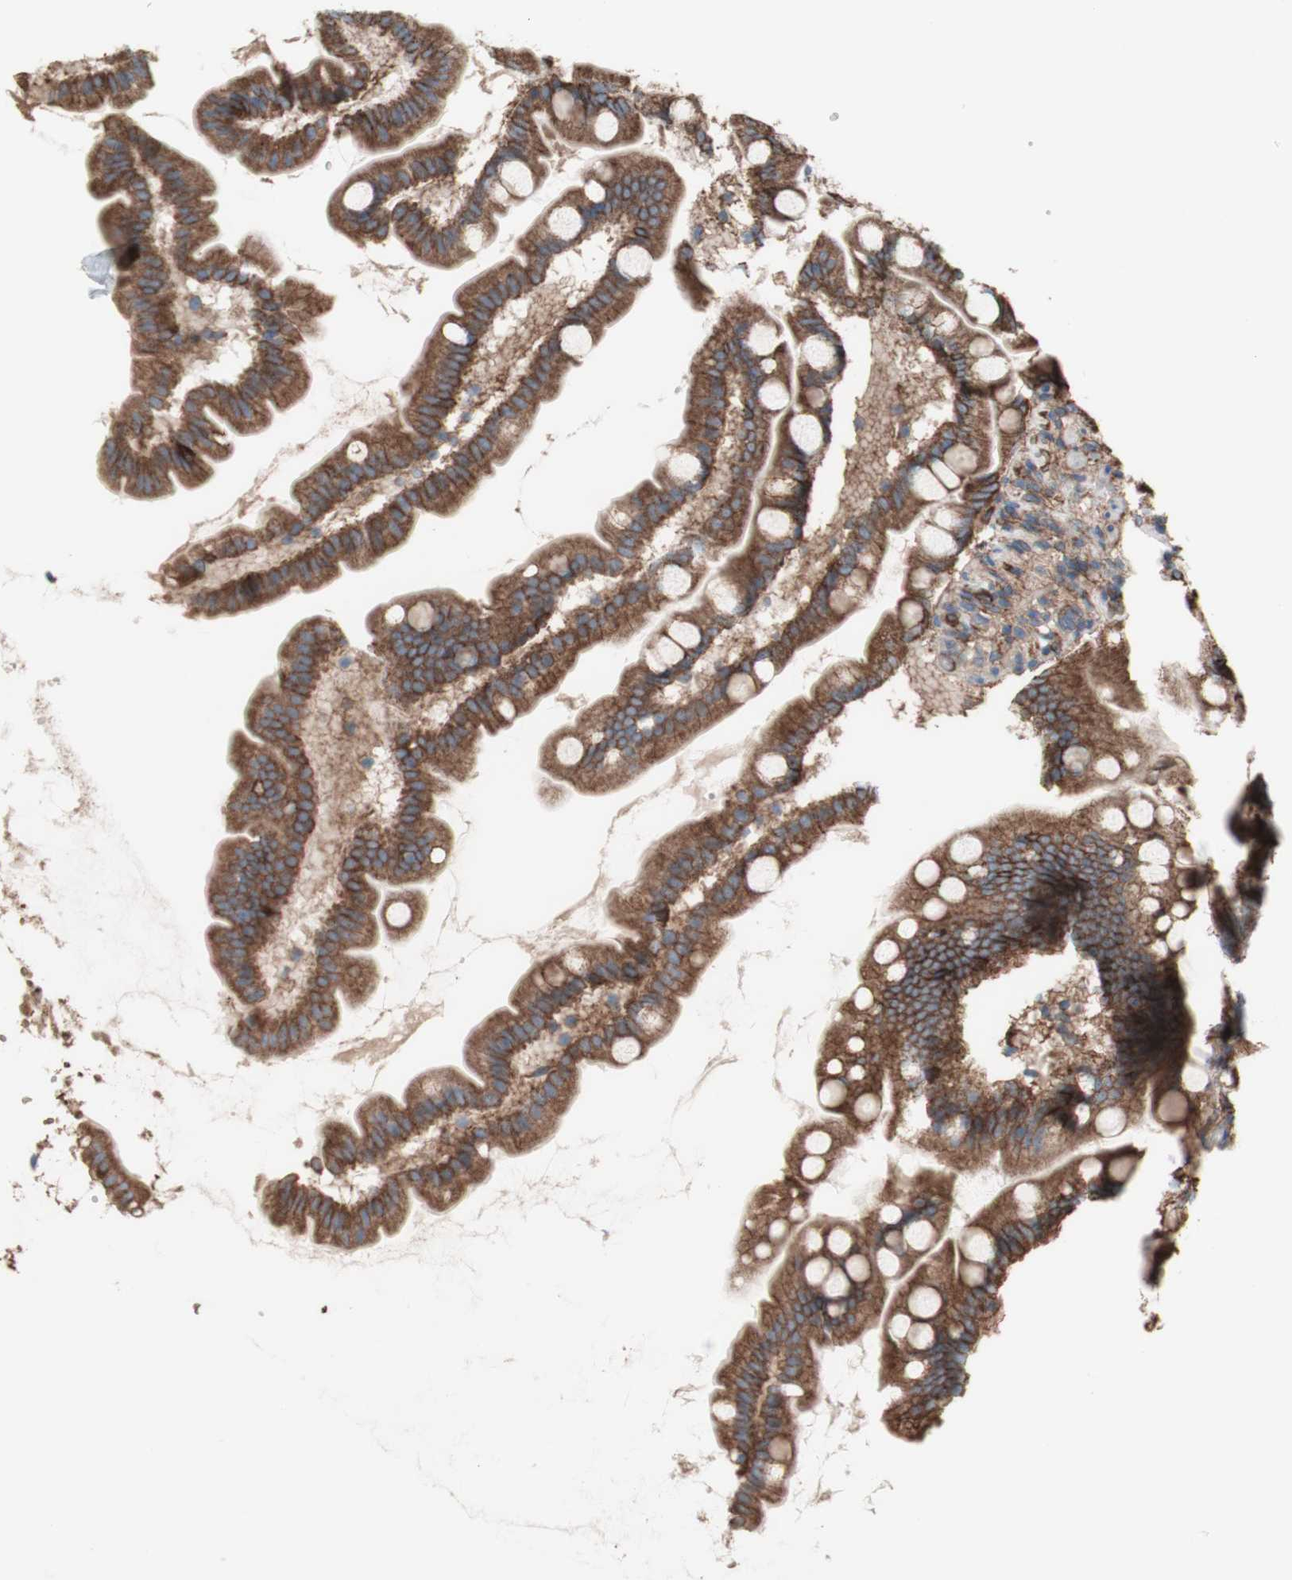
{"staining": {"intensity": "moderate", "quantity": ">75%", "location": "cytoplasmic/membranous"}, "tissue": "small intestine", "cell_type": "Glandular cells", "image_type": "normal", "snomed": [{"axis": "morphology", "description": "Normal tissue, NOS"}, {"axis": "topography", "description": "Small intestine"}], "caption": "Immunohistochemical staining of normal human small intestine shows >75% levels of moderate cytoplasmic/membranous protein expression in approximately >75% of glandular cells. Nuclei are stained in blue.", "gene": "CD46", "patient": {"sex": "female", "age": 56}}